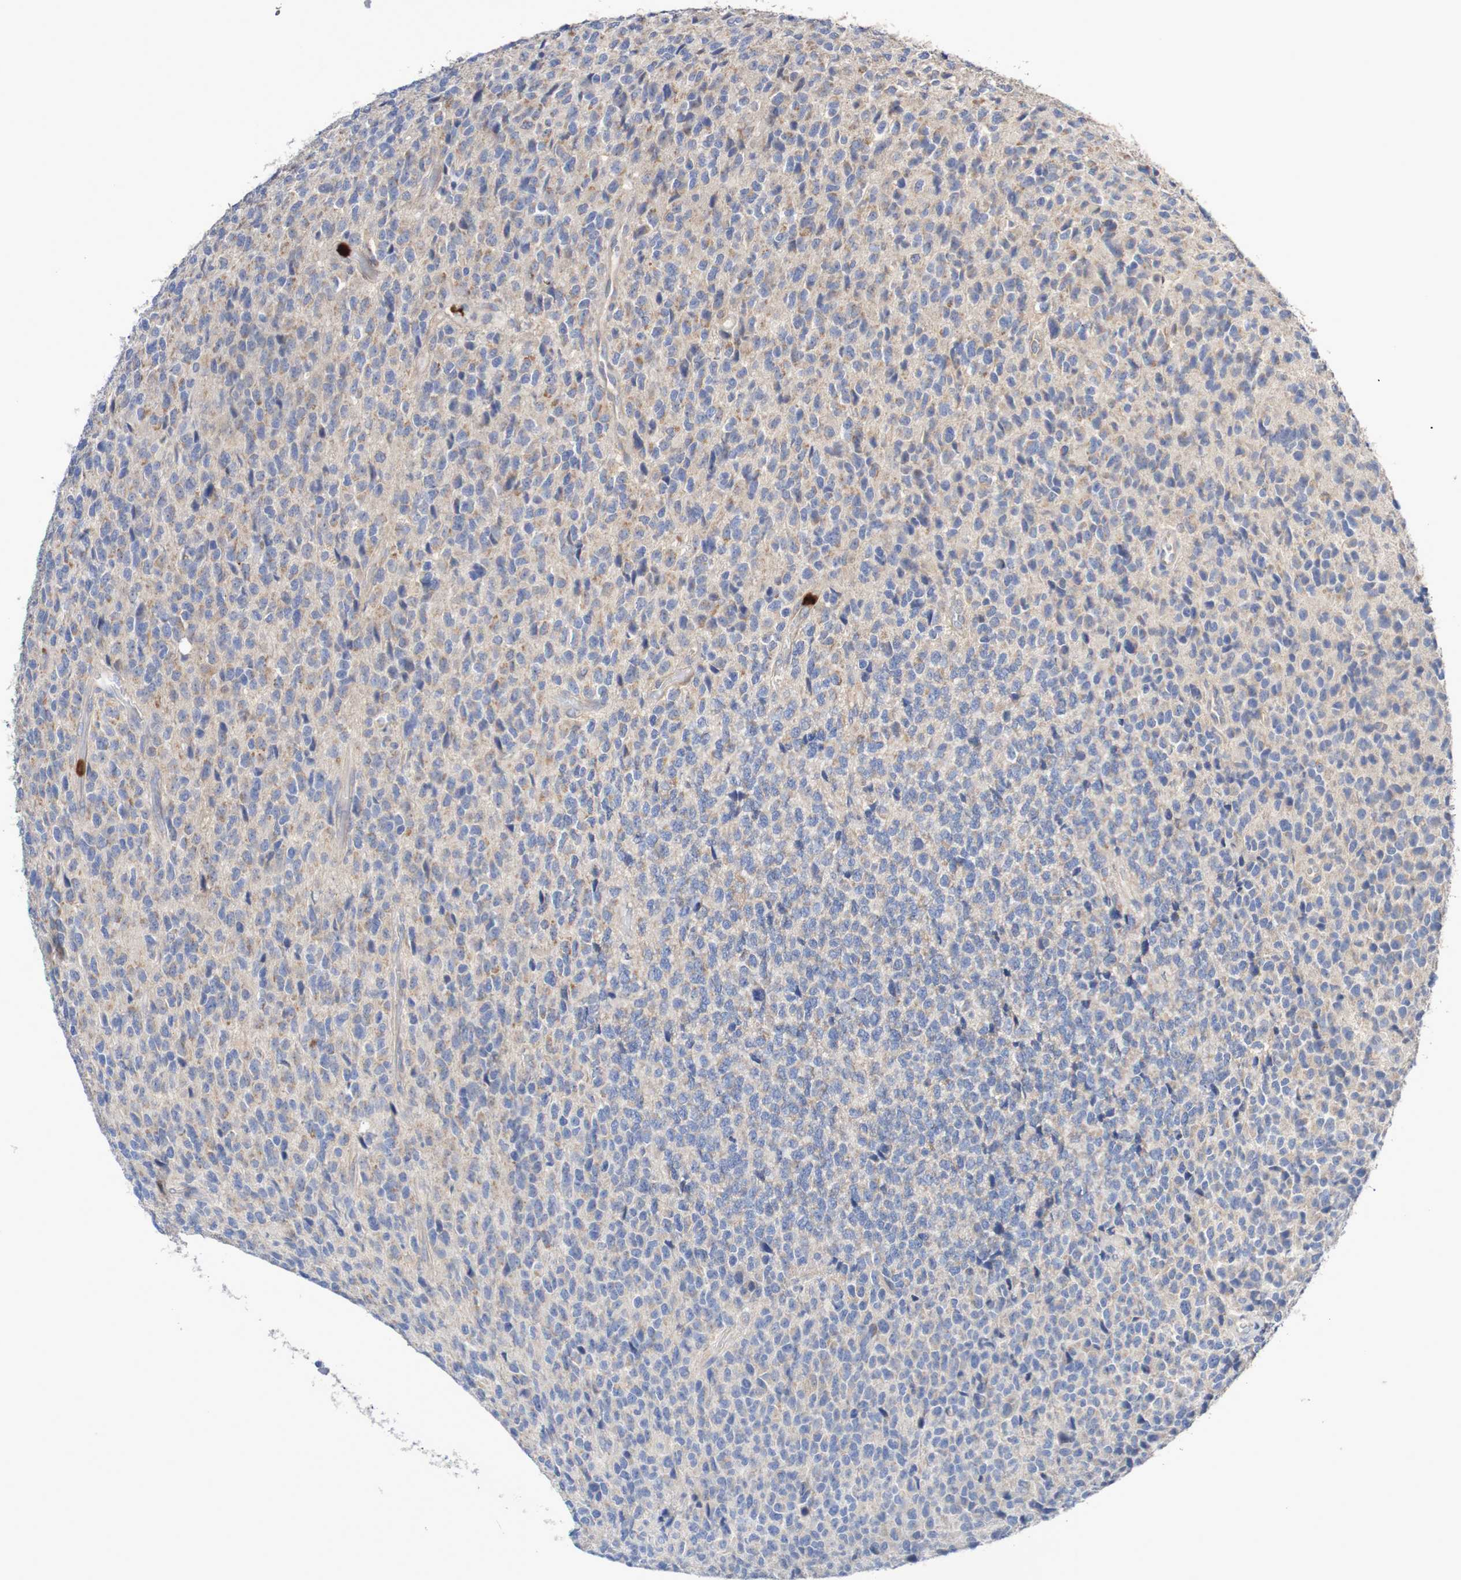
{"staining": {"intensity": "weak", "quantity": "25%-75%", "location": "cytoplasmic/membranous"}, "tissue": "glioma", "cell_type": "Tumor cells", "image_type": "cancer", "snomed": [{"axis": "morphology", "description": "Glioma, malignant, High grade"}, {"axis": "topography", "description": "pancreas cauda"}], "caption": "Human glioma stained with a brown dye demonstrates weak cytoplasmic/membranous positive expression in approximately 25%-75% of tumor cells.", "gene": "PARP4", "patient": {"sex": "male", "age": 60}}